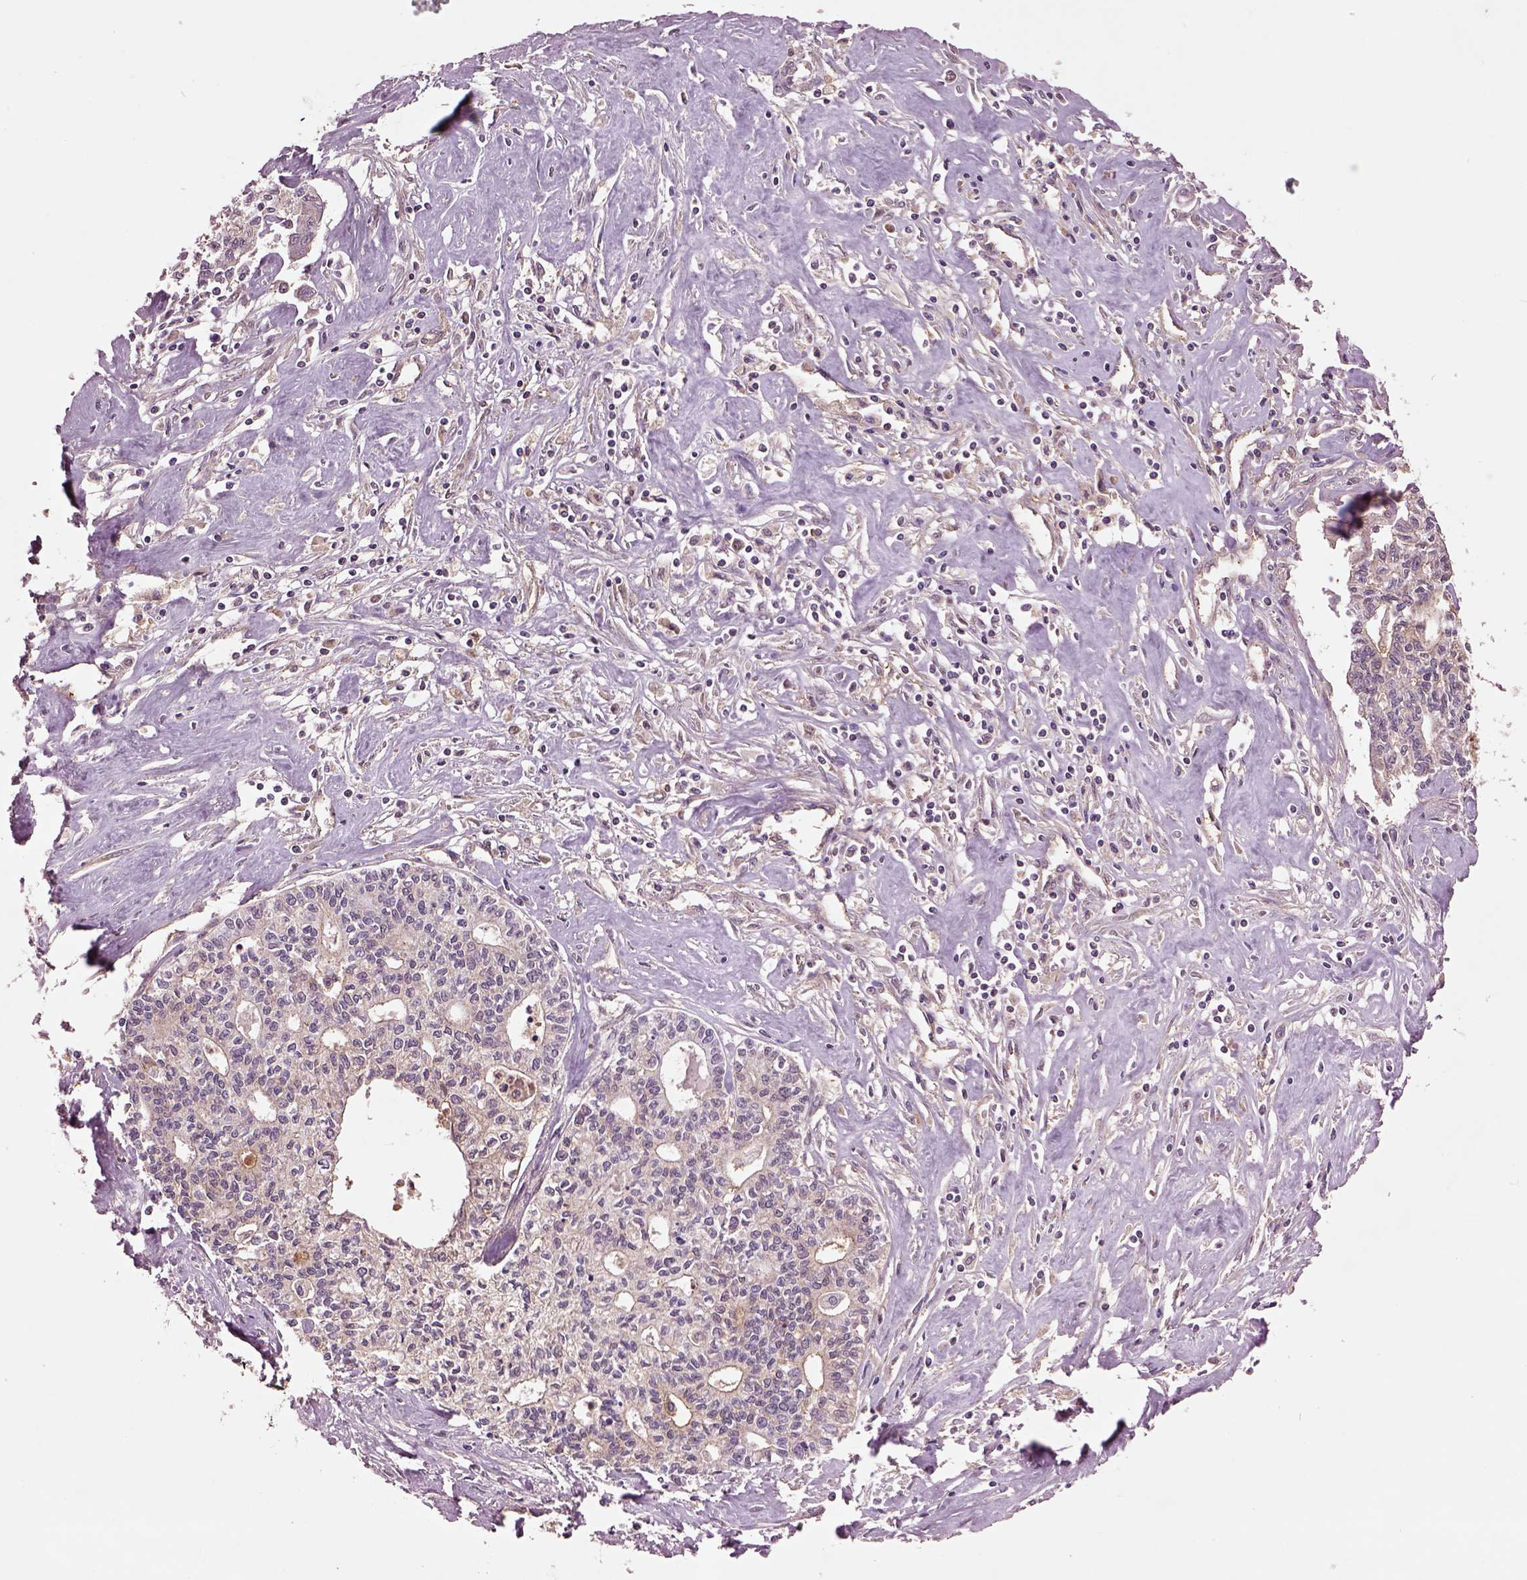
{"staining": {"intensity": "negative", "quantity": "none", "location": "none"}, "tissue": "liver cancer", "cell_type": "Tumor cells", "image_type": "cancer", "snomed": [{"axis": "morphology", "description": "Cholangiocarcinoma"}, {"axis": "topography", "description": "Liver"}], "caption": "Tumor cells show no significant expression in liver cancer (cholangiocarcinoma). (DAB (3,3'-diaminobenzidine) immunohistochemistry visualized using brightfield microscopy, high magnification).", "gene": "MDP1", "patient": {"sex": "female", "age": 61}}